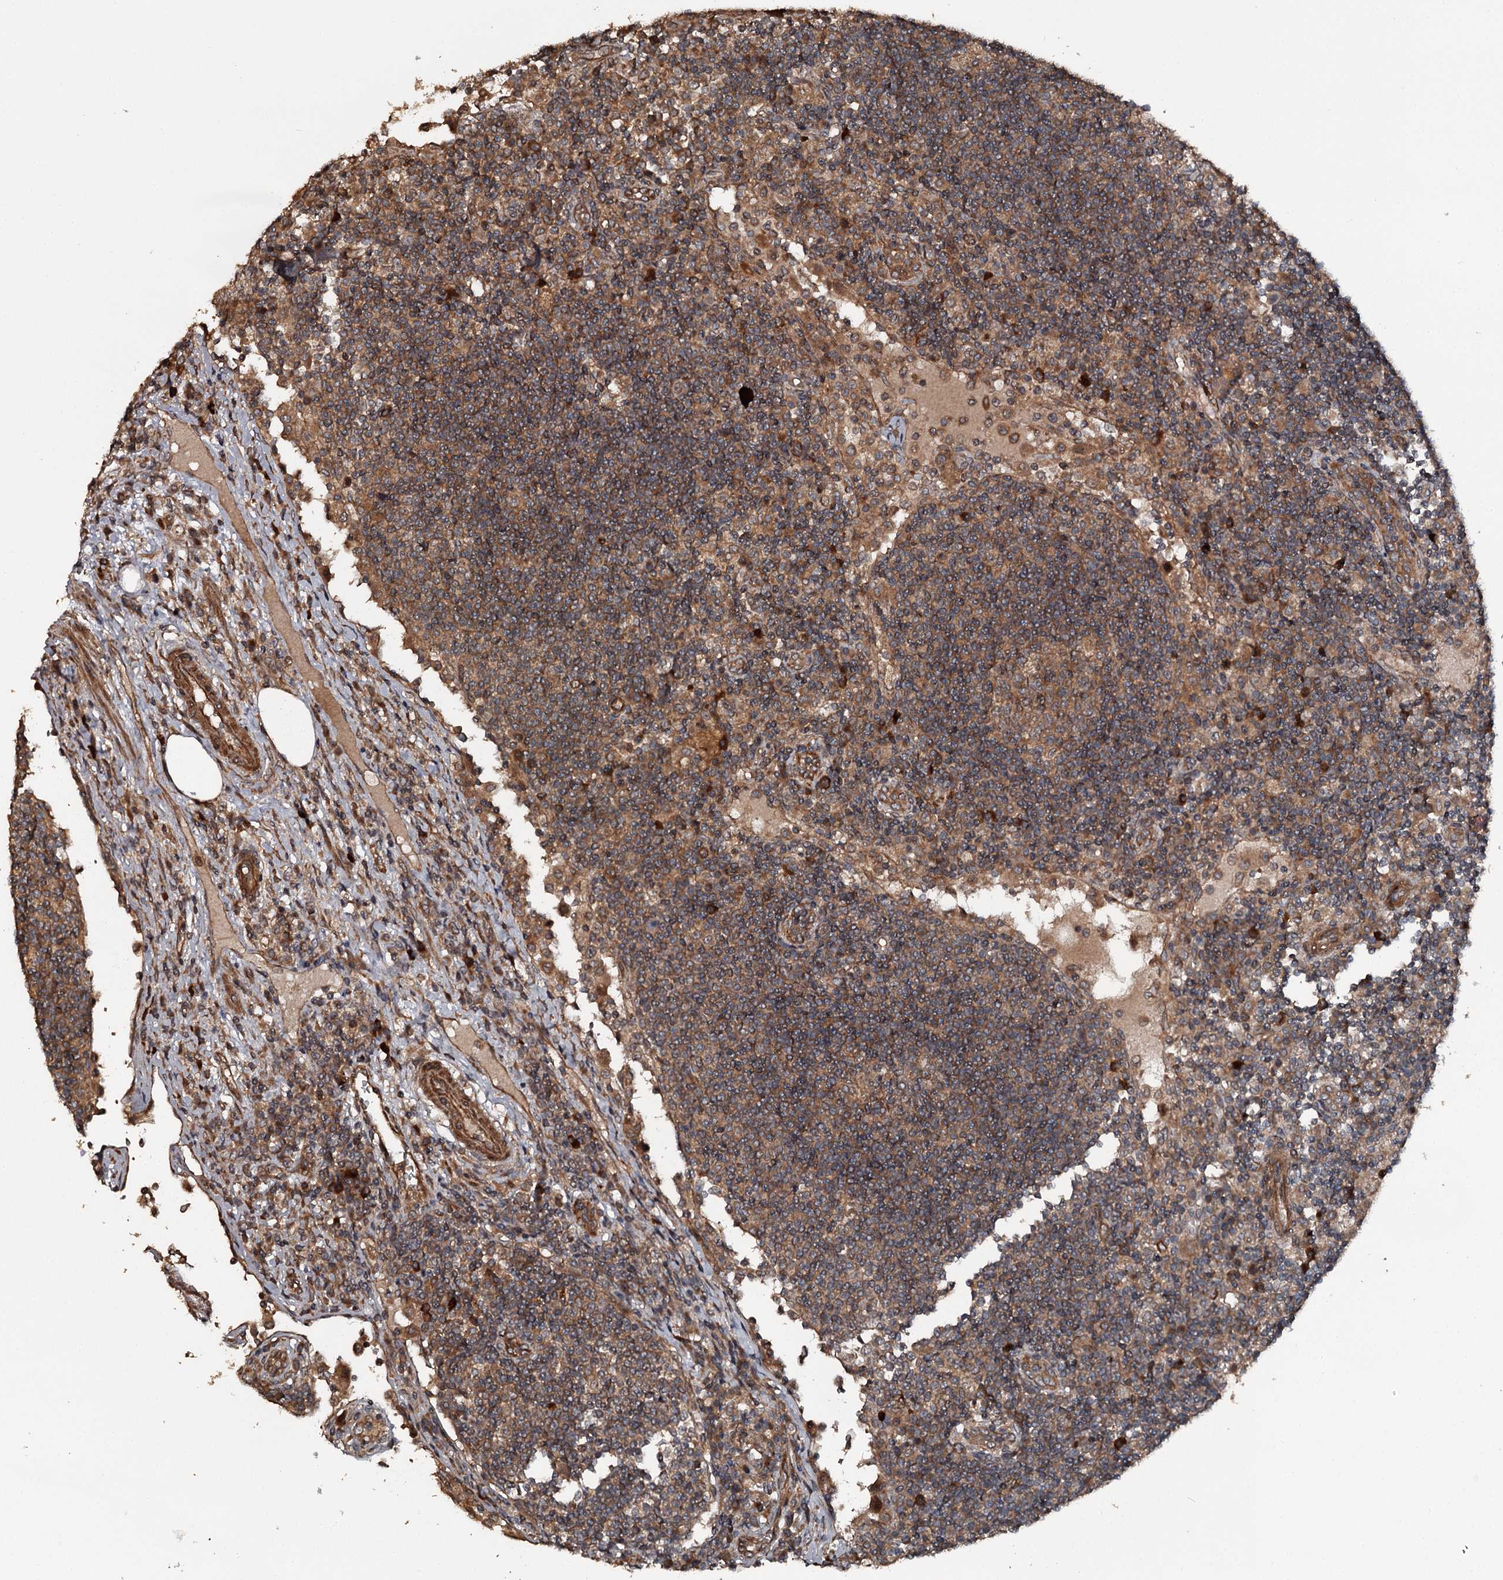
{"staining": {"intensity": "strong", "quantity": ">75%", "location": "cytoplasmic/membranous"}, "tissue": "lymph node", "cell_type": "Non-germinal center cells", "image_type": "normal", "snomed": [{"axis": "morphology", "description": "Normal tissue, NOS"}, {"axis": "topography", "description": "Lymph node"}], "caption": "Immunohistochemical staining of normal human lymph node reveals high levels of strong cytoplasmic/membranous positivity in about >75% of non-germinal center cells.", "gene": "RAB21", "patient": {"sex": "female", "age": 53}}